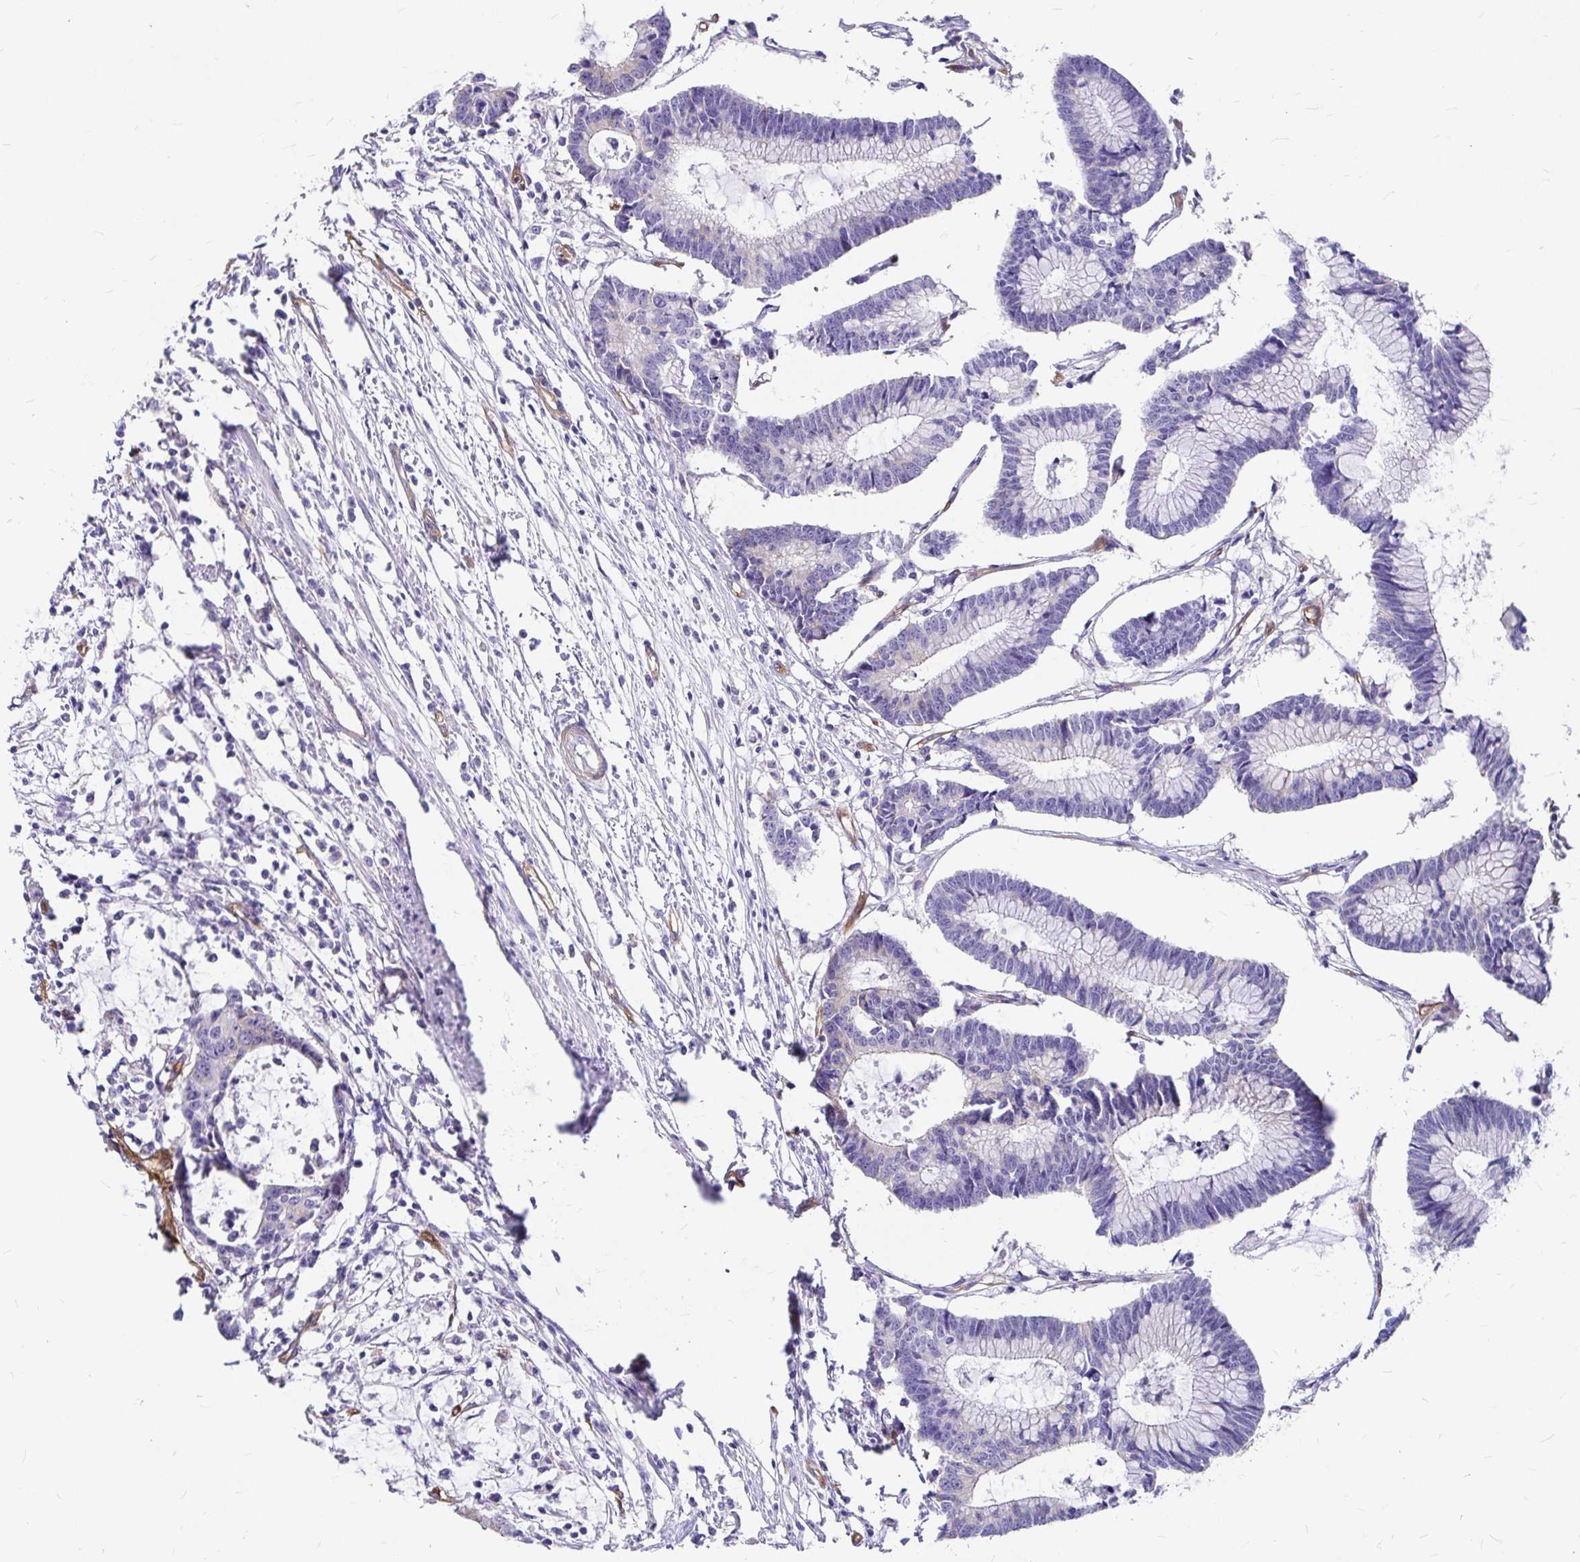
{"staining": {"intensity": "weak", "quantity": "<25%", "location": "cytoplasmic/membranous"}, "tissue": "colorectal cancer", "cell_type": "Tumor cells", "image_type": "cancer", "snomed": [{"axis": "morphology", "description": "Adenocarcinoma, NOS"}, {"axis": "topography", "description": "Colon"}], "caption": "DAB immunohistochemical staining of colorectal cancer reveals no significant expression in tumor cells. (DAB (3,3'-diaminobenzidine) immunohistochemistry, high magnification).", "gene": "MYO1B", "patient": {"sex": "female", "age": 78}}